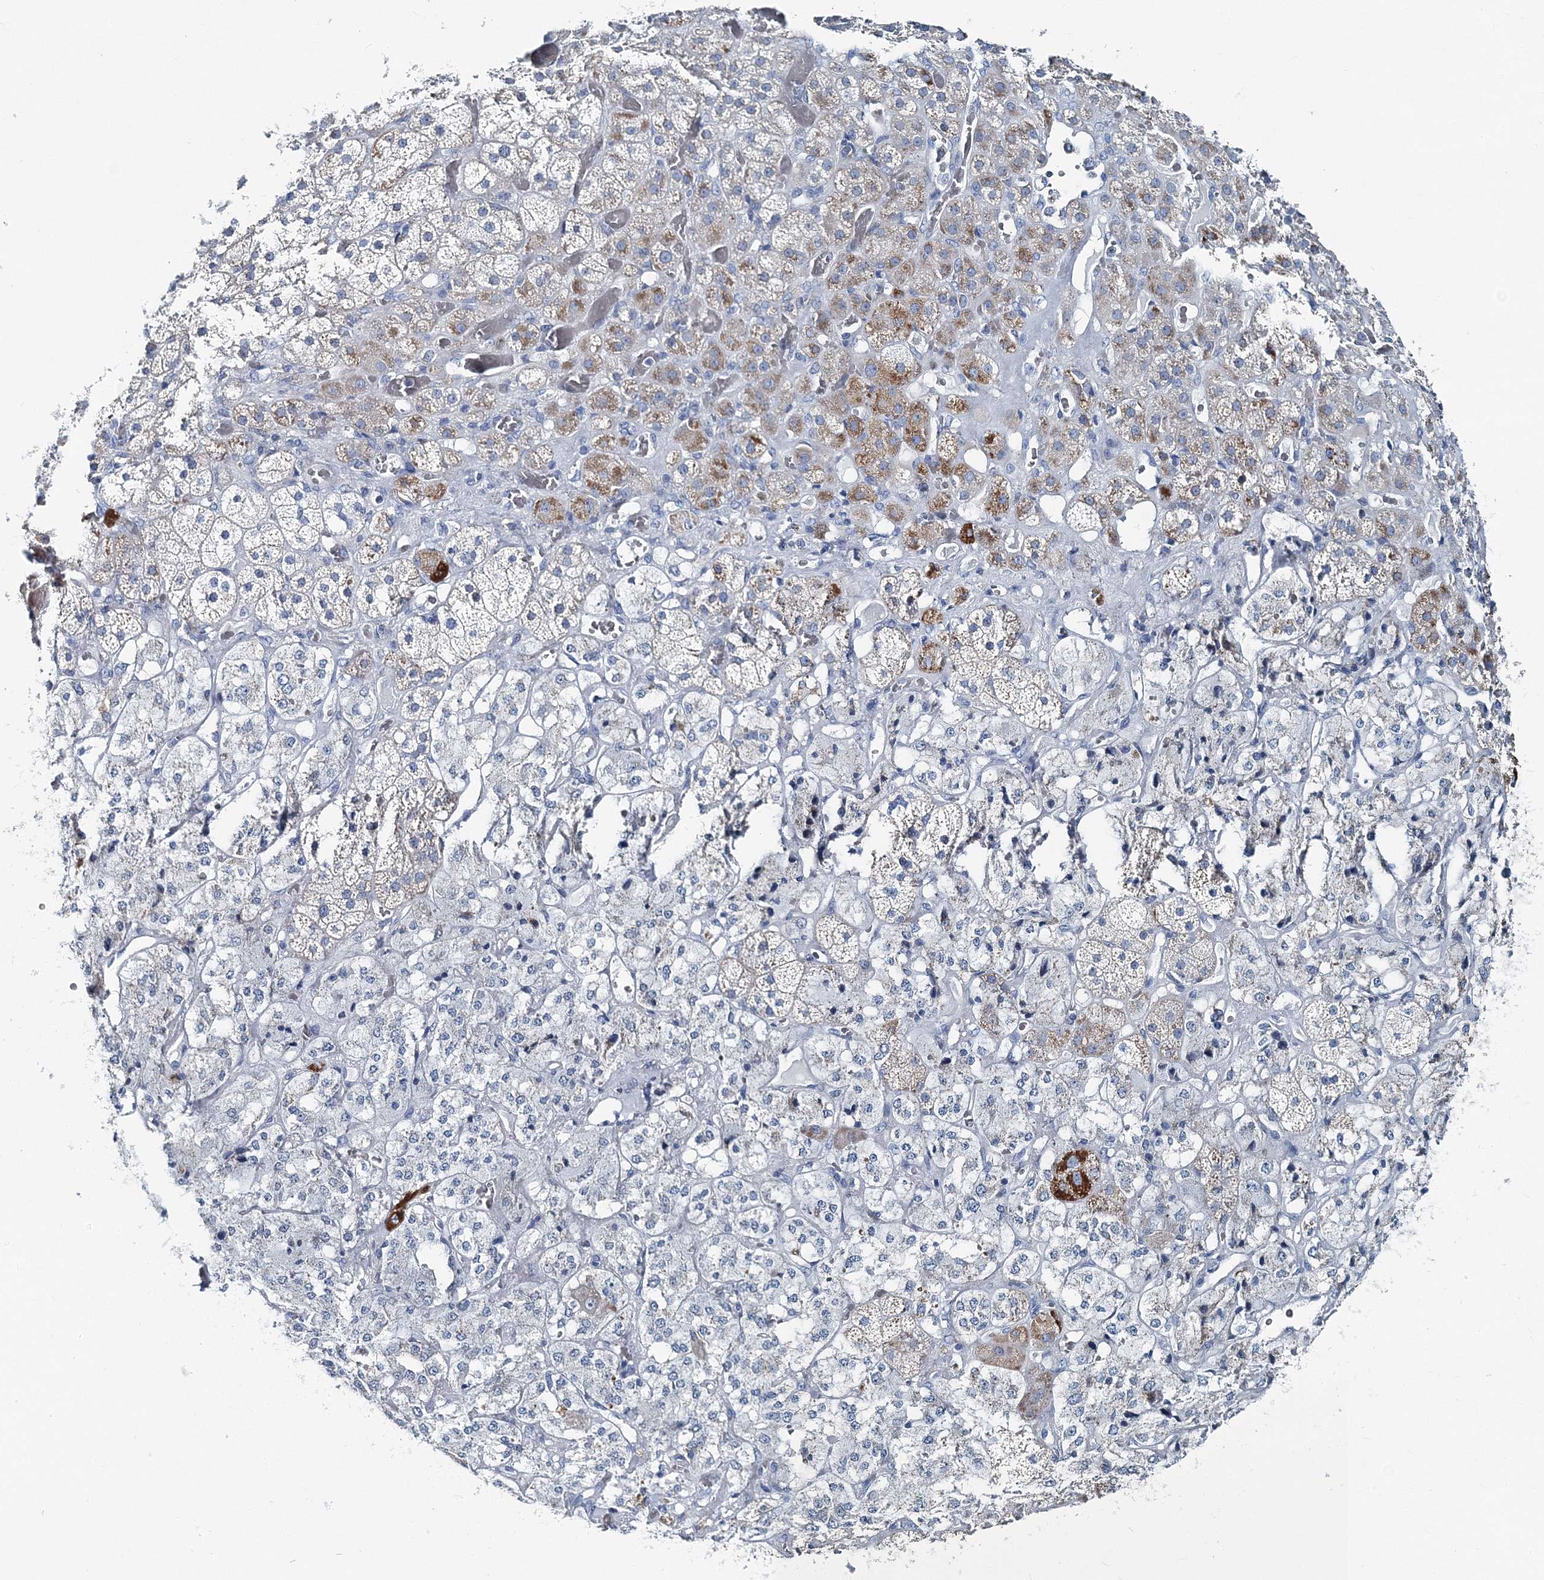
{"staining": {"intensity": "strong", "quantity": "<25%", "location": "cytoplasmic/membranous"}, "tissue": "adrenal gland", "cell_type": "Glandular cells", "image_type": "normal", "snomed": [{"axis": "morphology", "description": "Normal tissue, NOS"}, {"axis": "topography", "description": "Adrenal gland"}], "caption": "Unremarkable adrenal gland was stained to show a protein in brown. There is medium levels of strong cytoplasmic/membranous expression in approximately <25% of glandular cells. The staining was performed using DAB to visualize the protein expression in brown, while the nuclei were stained in blue with hematoxylin (Magnification: 20x).", "gene": "GABARAPL2", "patient": {"sex": "male", "age": 57}}